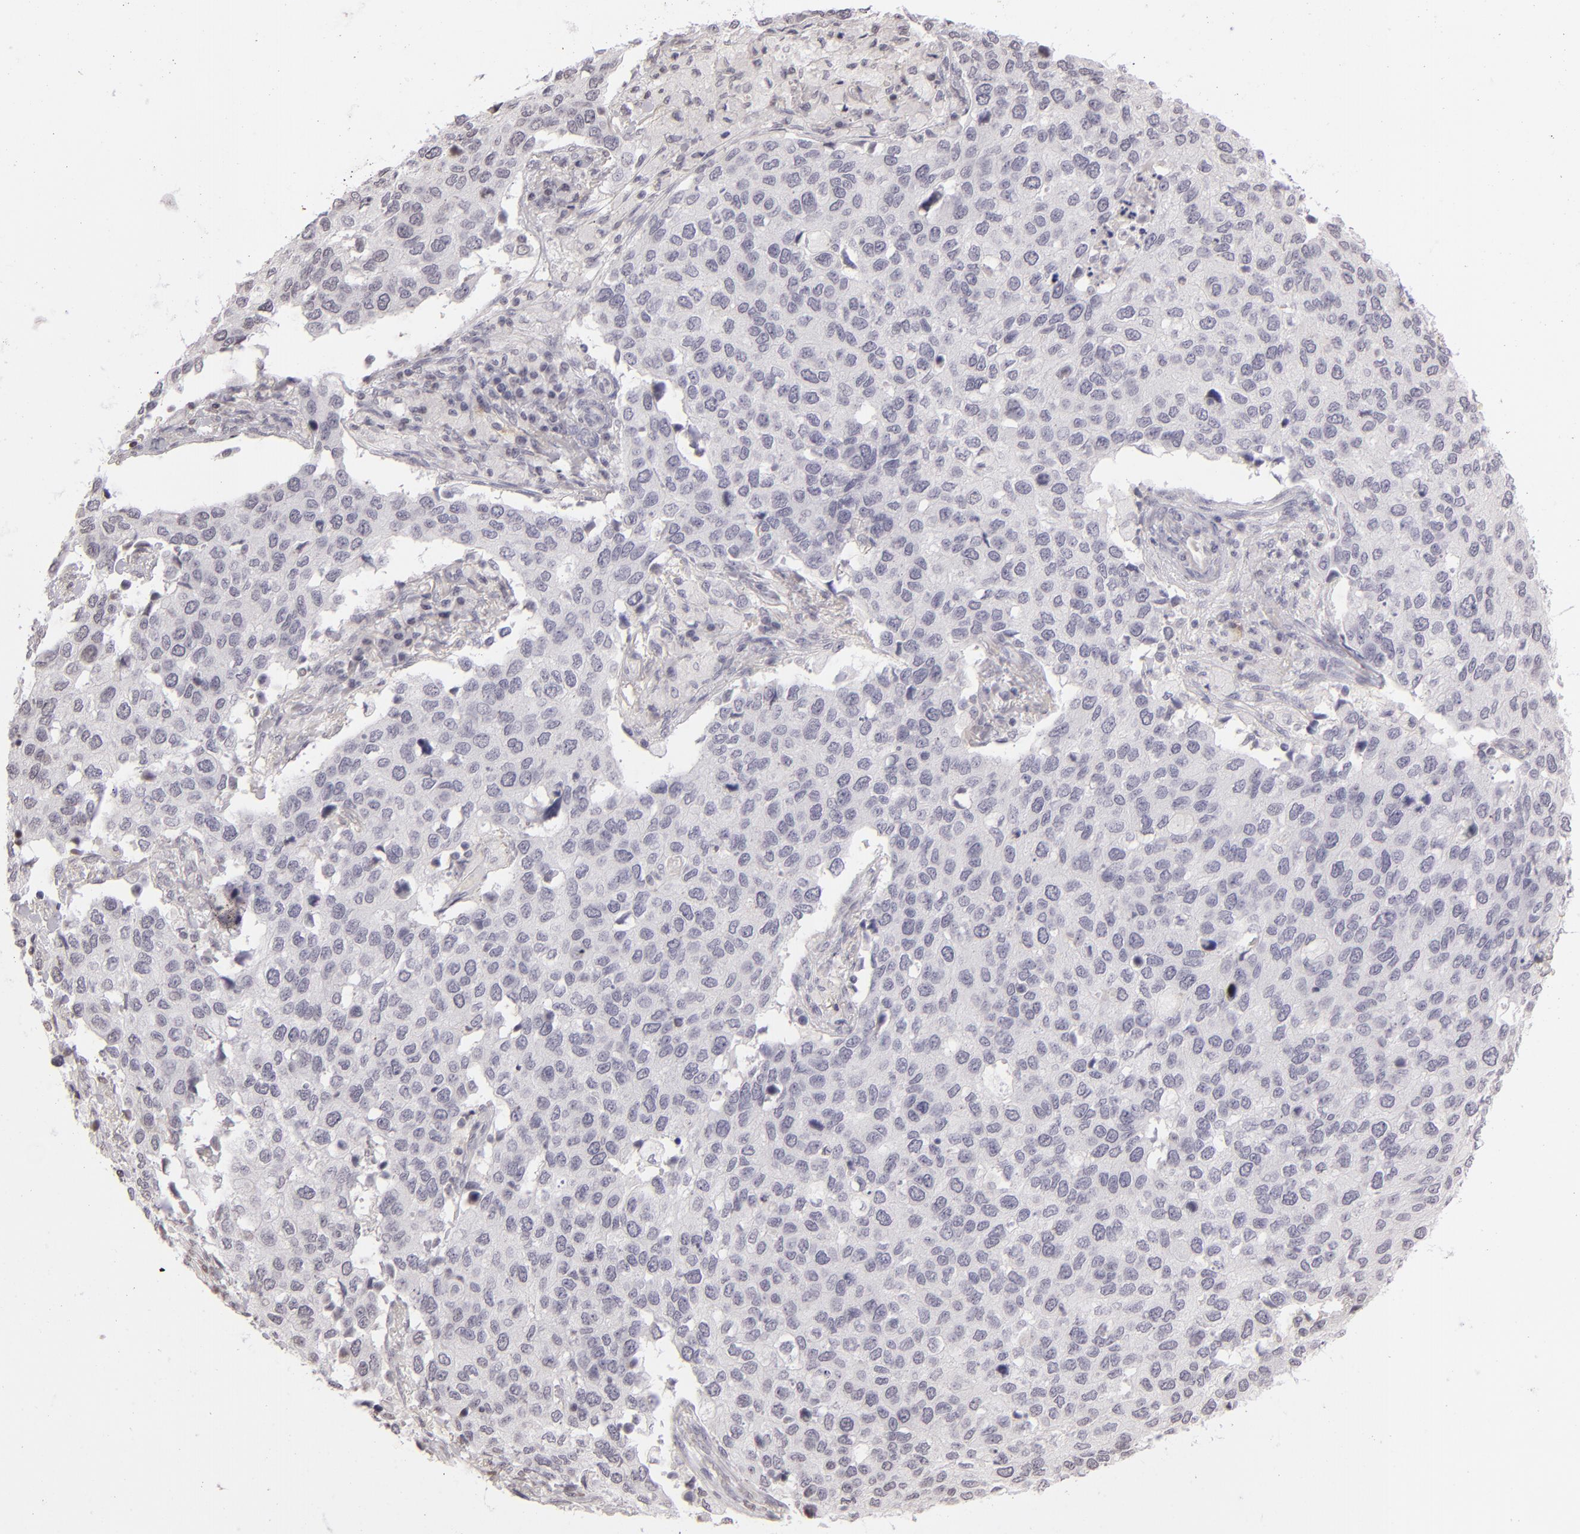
{"staining": {"intensity": "negative", "quantity": "none", "location": "none"}, "tissue": "cervical cancer", "cell_type": "Tumor cells", "image_type": "cancer", "snomed": [{"axis": "morphology", "description": "Squamous cell carcinoma, NOS"}, {"axis": "topography", "description": "Cervix"}], "caption": "Squamous cell carcinoma (cervical) stained for a protein using immunohistochemistry displays no staining tumor cells.", "gene": "CD40", "patient": {"sex": "female", "age": 54}}